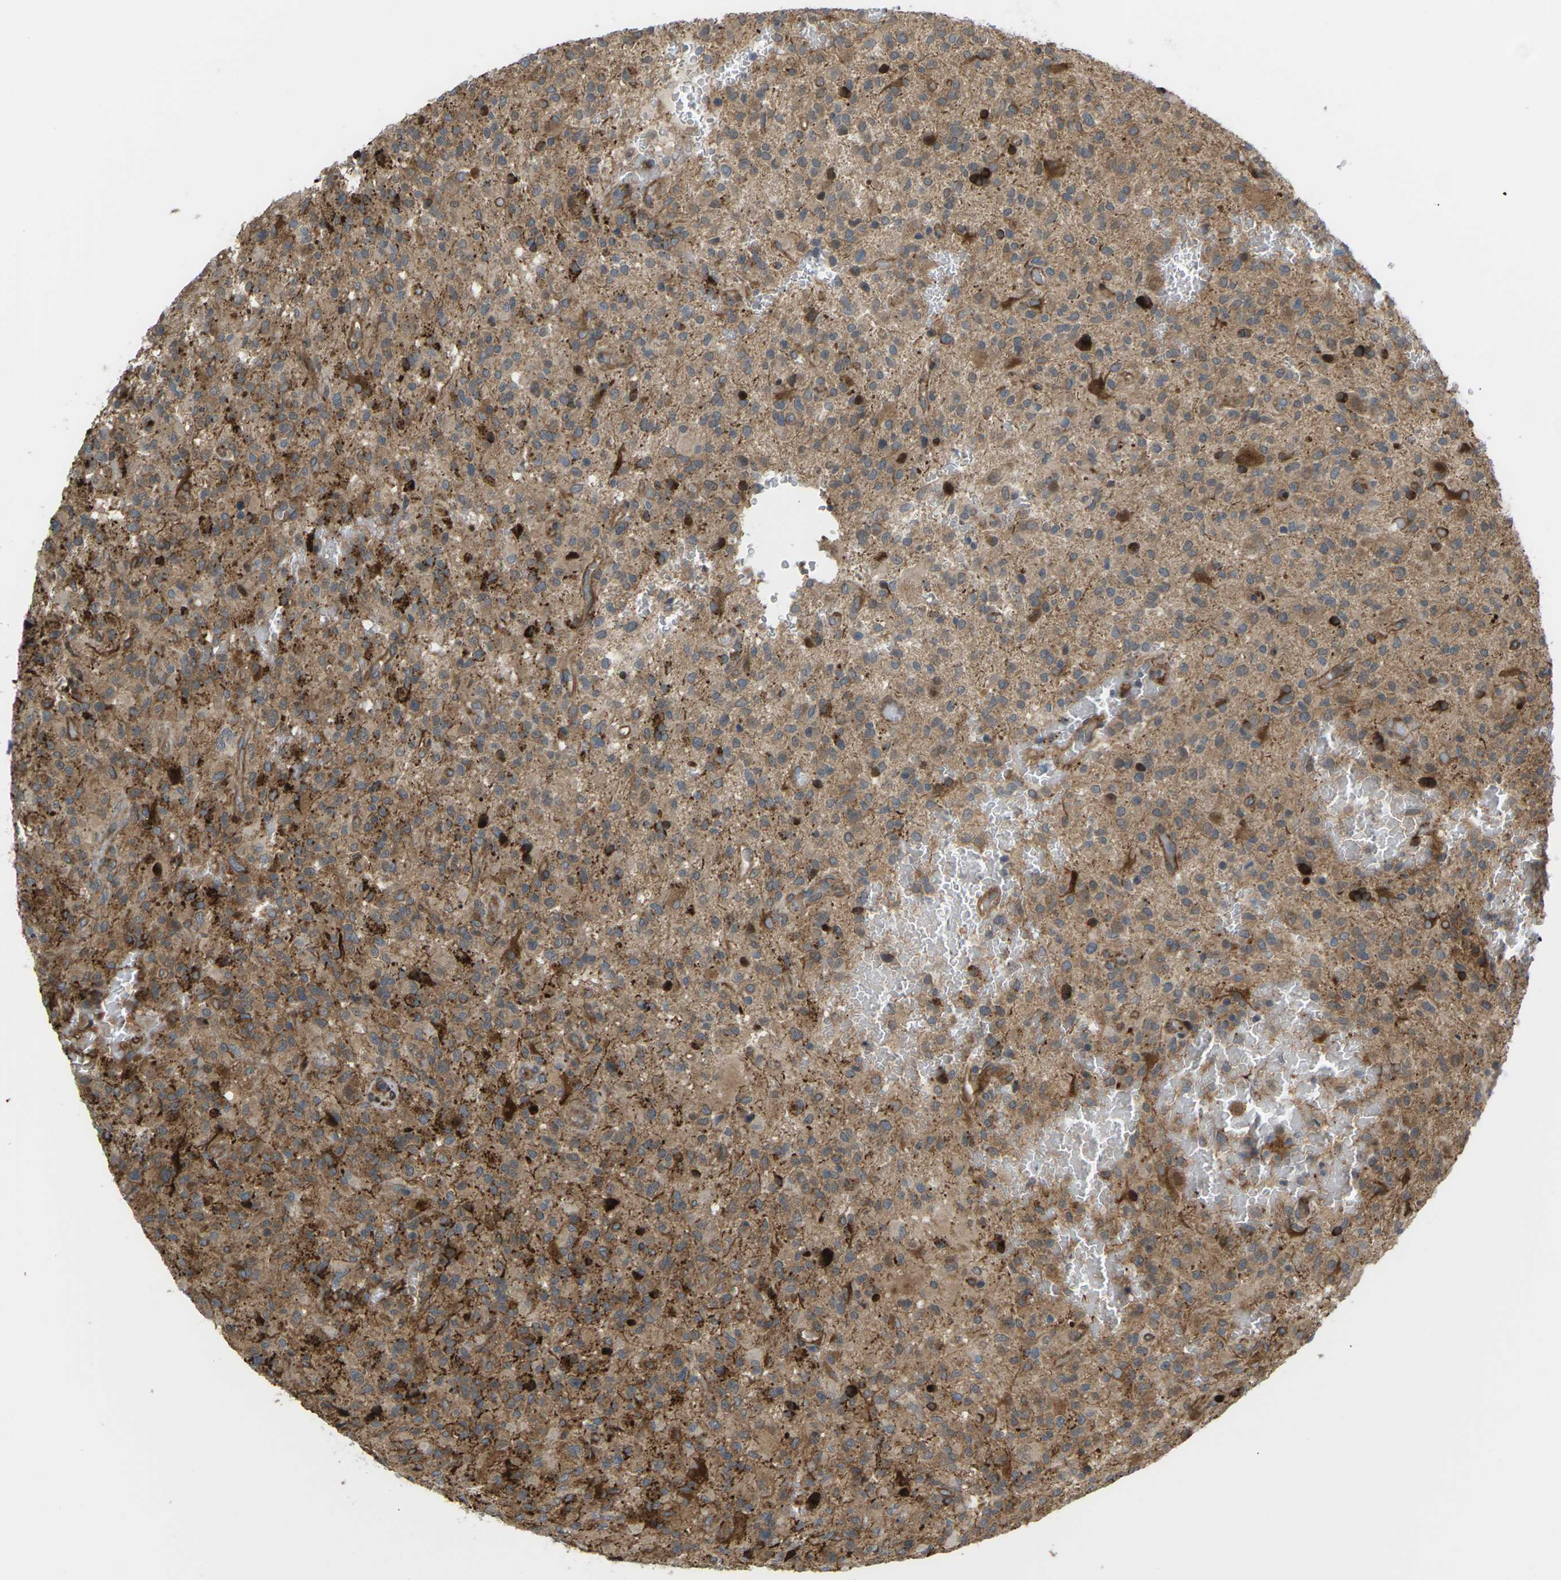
{"staining": {"intensity": "moderate", "quantity": ">75%", "location": "cytoplasmic/membranous"}, "tissue": "glioma", "cell_type": "Tumor cells", "image_type": "cancer", "snomed": [{"axis": "morphology", "description": "Glioma, malignant, High grade"}, {"axis": "topography", "description": "Brain"}], "caption": "Immunohistochemical staining of glioma exhibits medium levels of moderate cytoplasmic/membranous protein staining in about >75% of tumor cells. (Brightfield microscopy of DAB IHC at high magnification).", "gene": "ROBO1", "patient": {"sex": "male", "age": 71}}